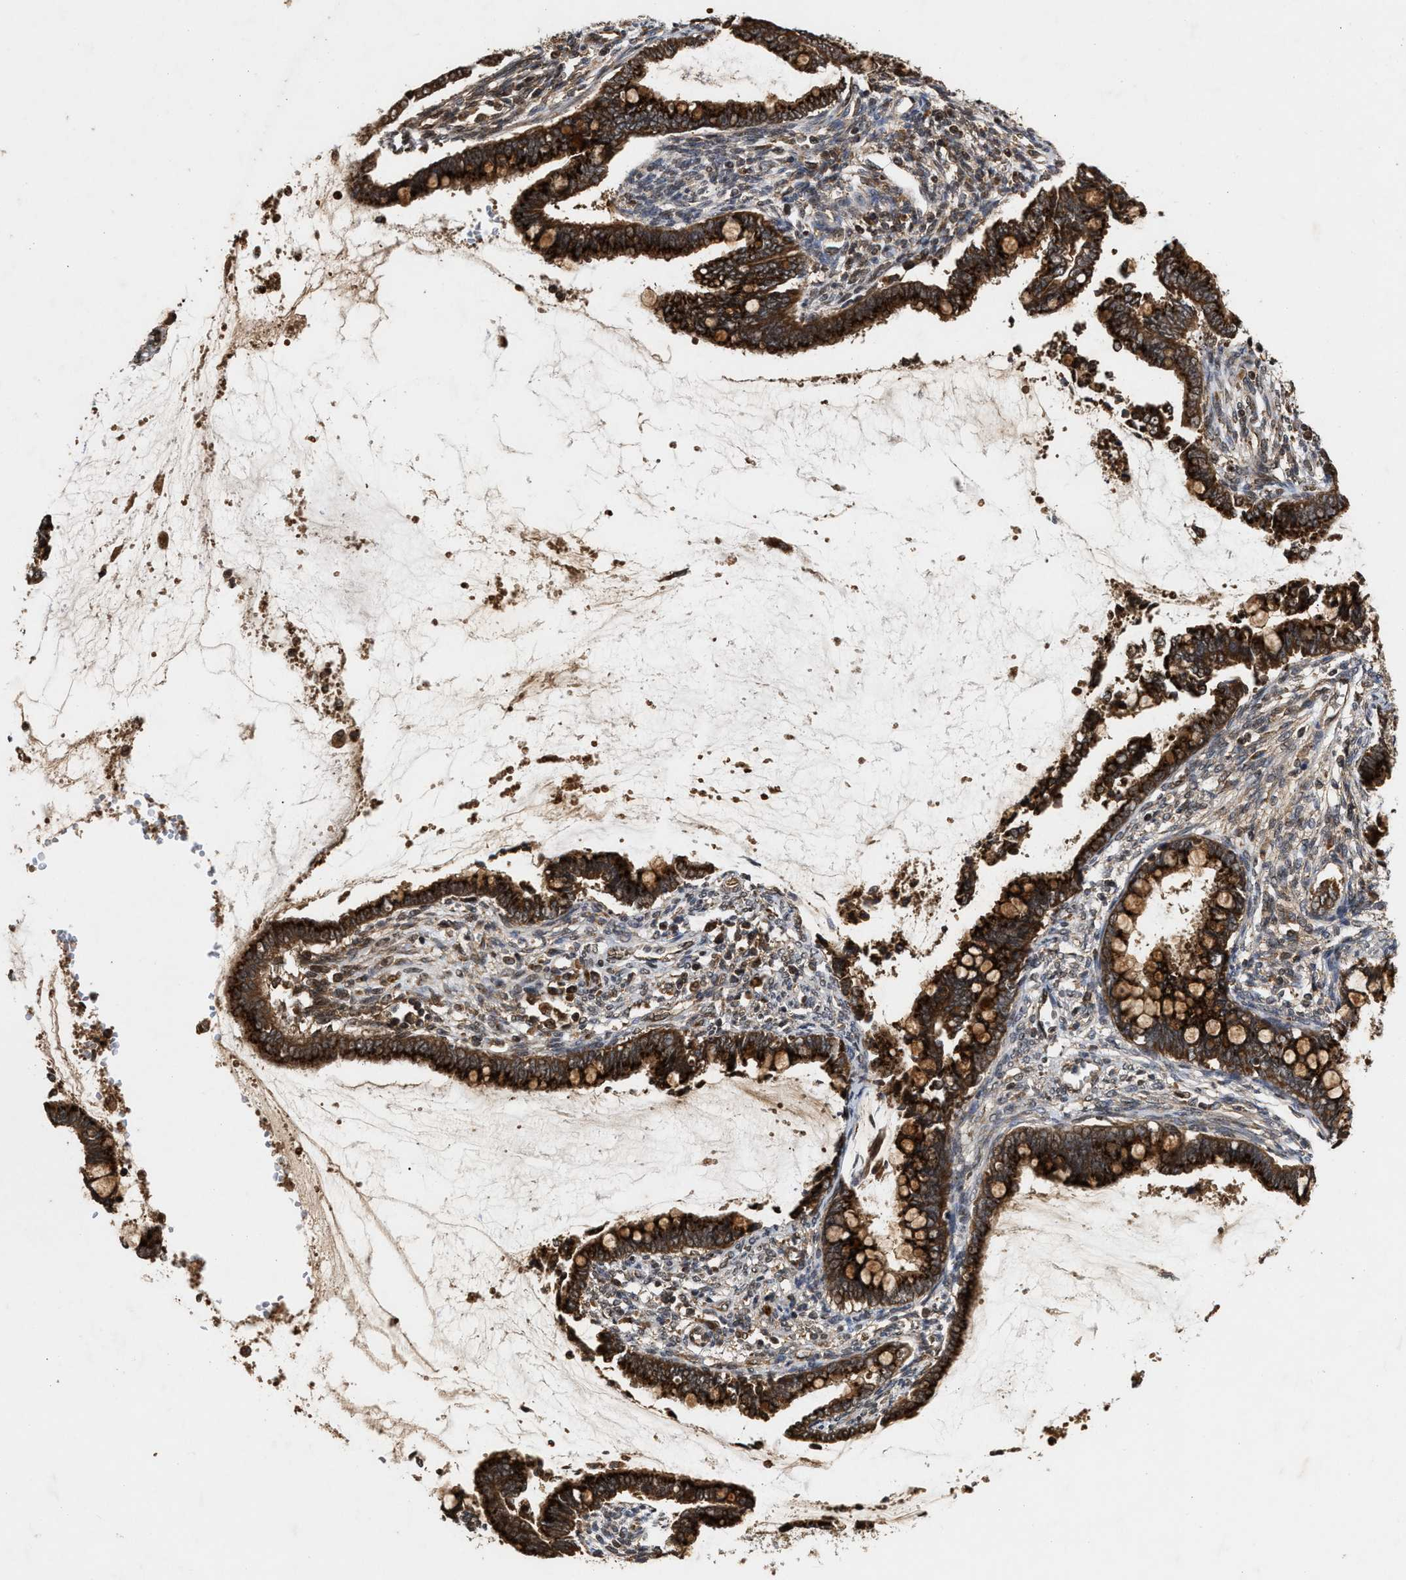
{"staining": {"intensity": "strong", "quantity": ">75%", "location": "cytoplasmic/membranous"}, "tissue": "cervical cancer", "cell_type": "Tumor cells", "image_type": "cancer", "snomed": [{"axis": "morphology", "description": "Adenocarcinoma, NOS"}, {"axis": "topography", "description": "Cervix"}], "caption": "Immunohistochemical staining of human cervical adenocarcinoma exhibits high levels of strong cytoplasmic/membranous protein positivity in approximately >75% of tumor cells.", "gene": "CFLAR", "patient": {"sex": "female", "age": 44}}